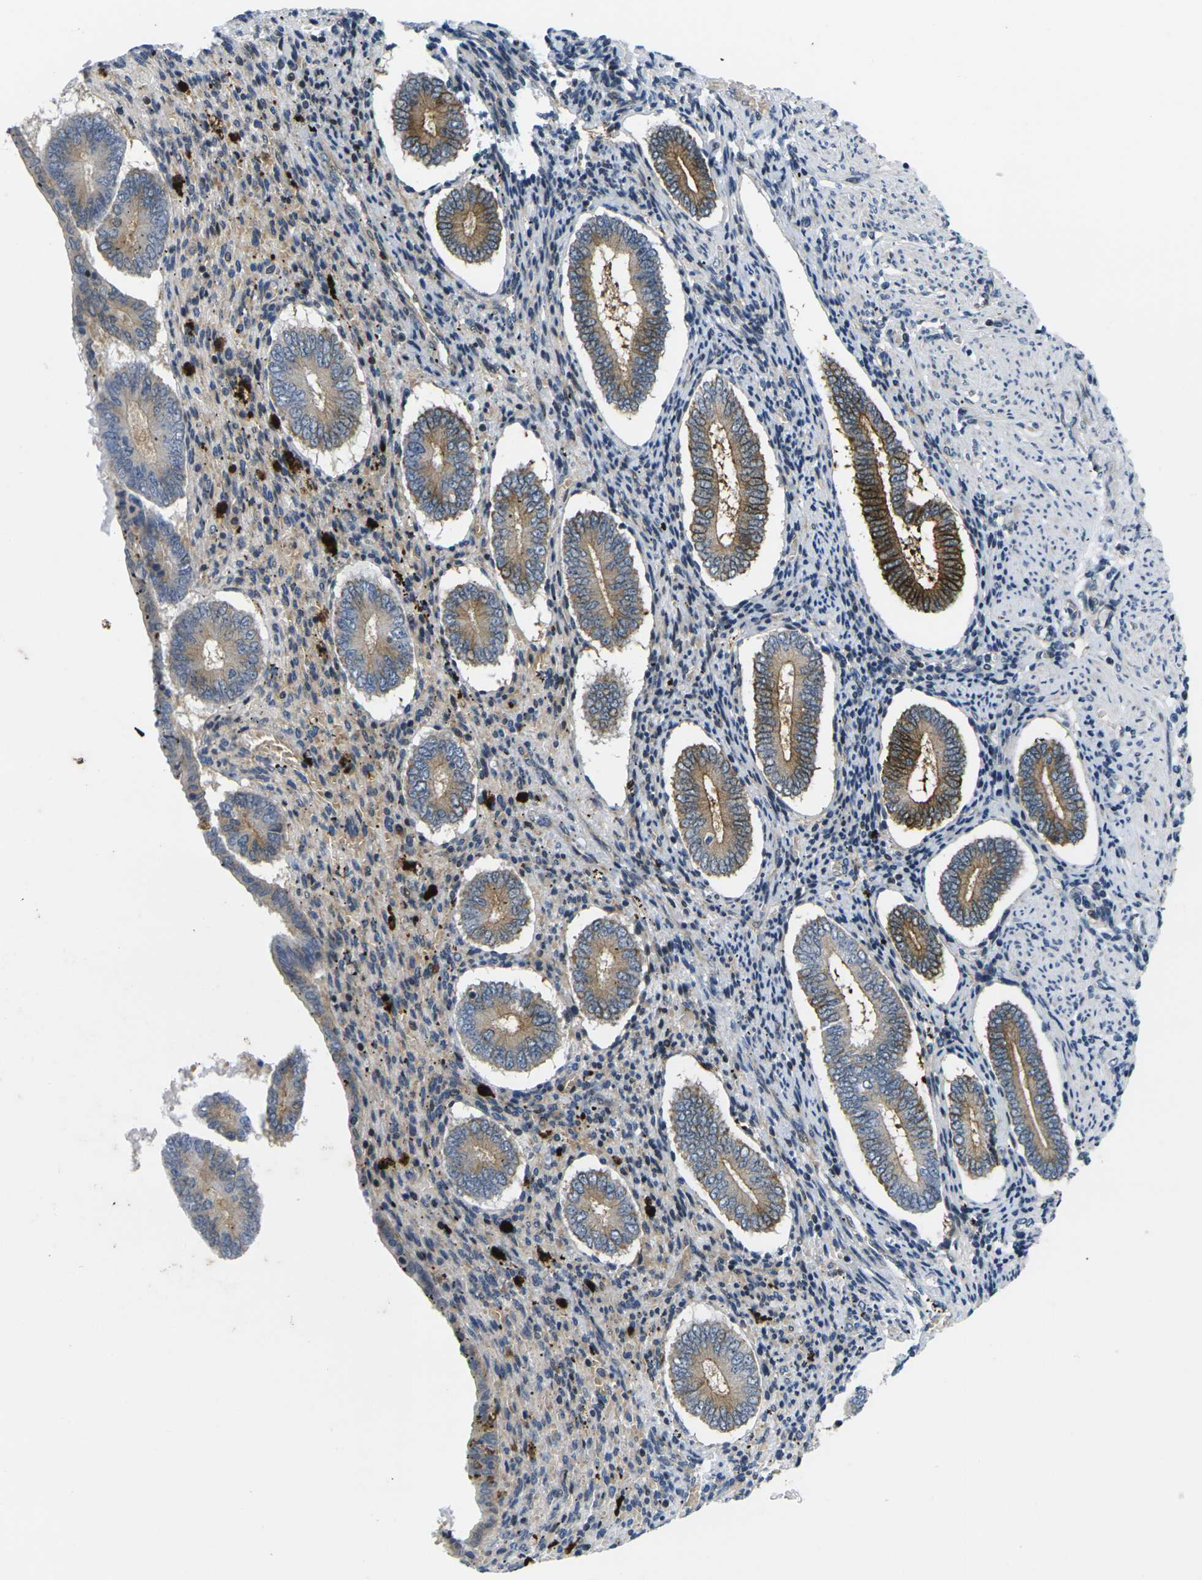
{"staining": {"intensity": "weak", "quantity": "<25%", "location": "cytoplasmic/membranous"}, "tissue": "endometrium", "cell_type": "Cells in endometrial stroma", "image_type": "normal", "snomed": [{"axis": "morphology", "description": "Normal tissue, NOS"}, {"axis": "topography", "description": "Endometrium"}], "caption": "Image shows no protein positivity in cells in endometrial stroma of unremarkable endometrium. (DAB IHC, high magnification).", "gene": "ROBO2", "patient": {"sex": "female", "age": 42}}